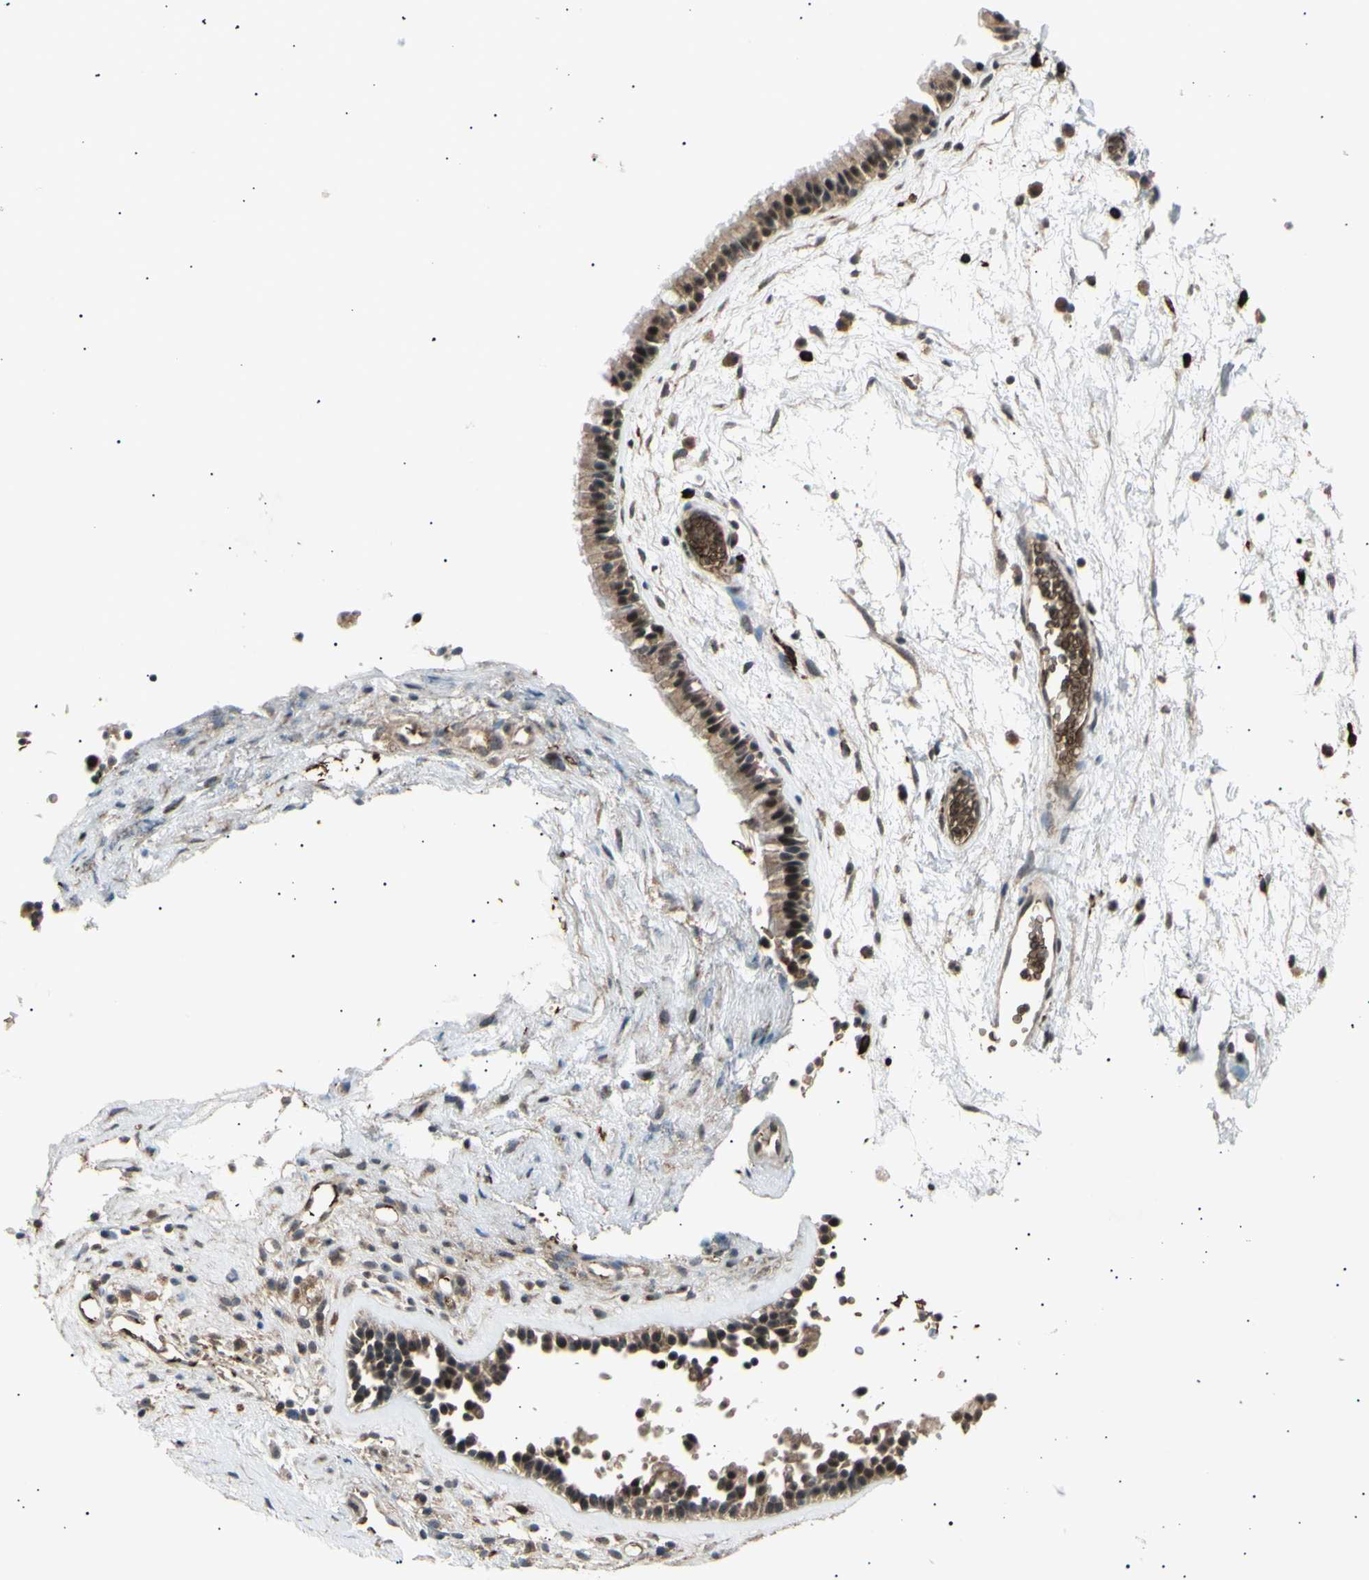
{"staining": {"intensity": "moderate", "quantity": ">75%", "location": "cytoplasmic/membranous,nuclear"}, "tissue": "nasopharynx", "cell_type": "Respiratory epithelial cells", "image_type": "normal", "snomed": [{"axis": "morphology", "description": "Normal tissue, NOS"}, {"axis": "morphology", "description": "Inflammation, NOS"}, {"axis": "topography", "description": "Nasopharynx"}], "caption": "DAB immunohistochemical staining of benign nasopharynx demonstrates moderate cytoplasmic/membranous,nuclear protein staining in approximately >75% of respiratory epithelial cells.", "gene": "NUAK2", "patient": {"sex": "male", "age": 48}}